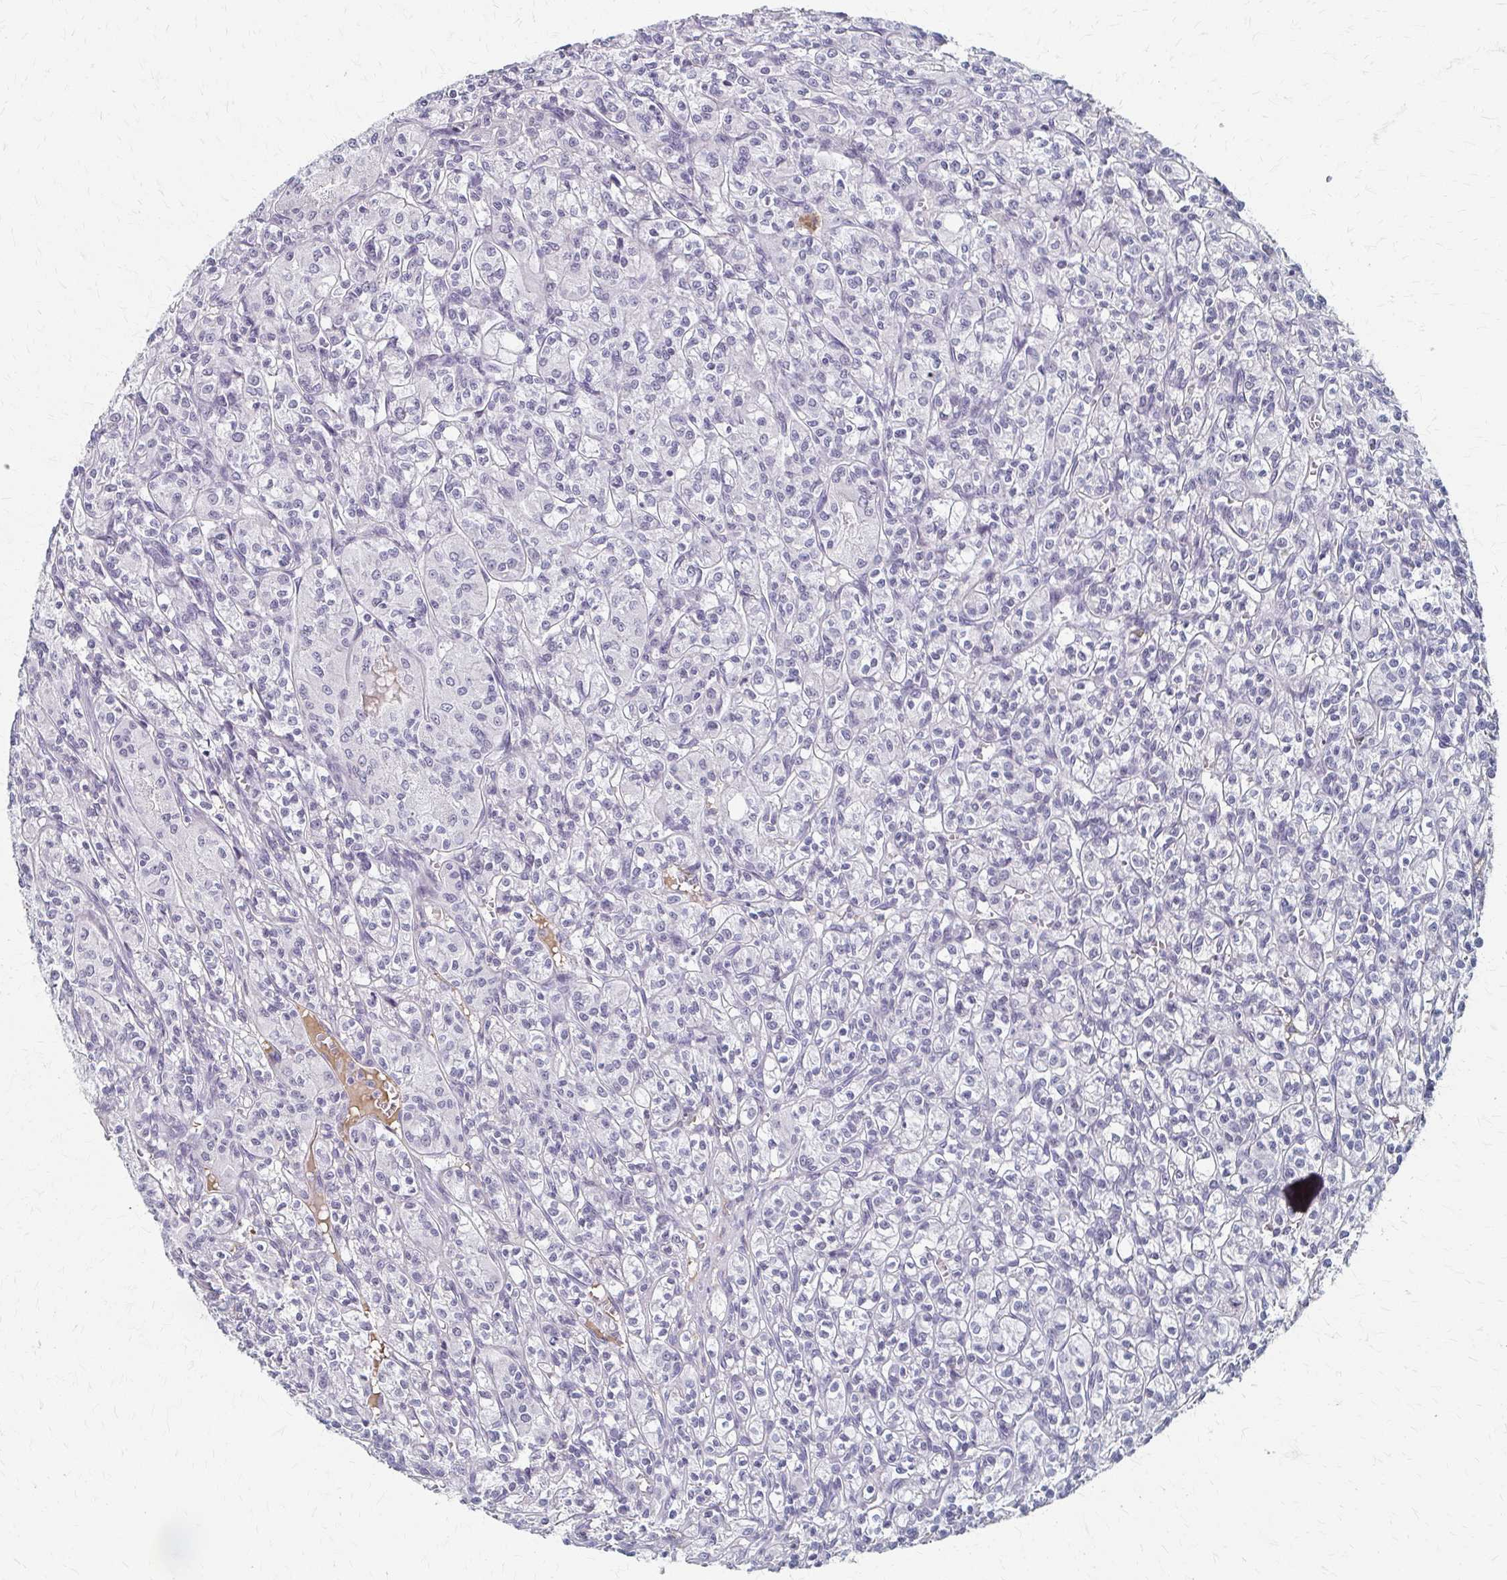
{"staining": {"intensity": "negative", "quantity": "none", "location": "none"}, "tissue": "renal cancer", "cell_type": "Tumor cells", "image_type": "cancer", "snomed": [{"axis": "morphology", "description": "Adenocarcinoma, NOS"}, {"axis": "topography", "description": "Kidney"}], "caption": "Tumor cells are negative for protein expression in human renal cancer. Nuclei are stained in blue.", "gene": "PES1", "patient": {"sex": "male", "age": 36}}